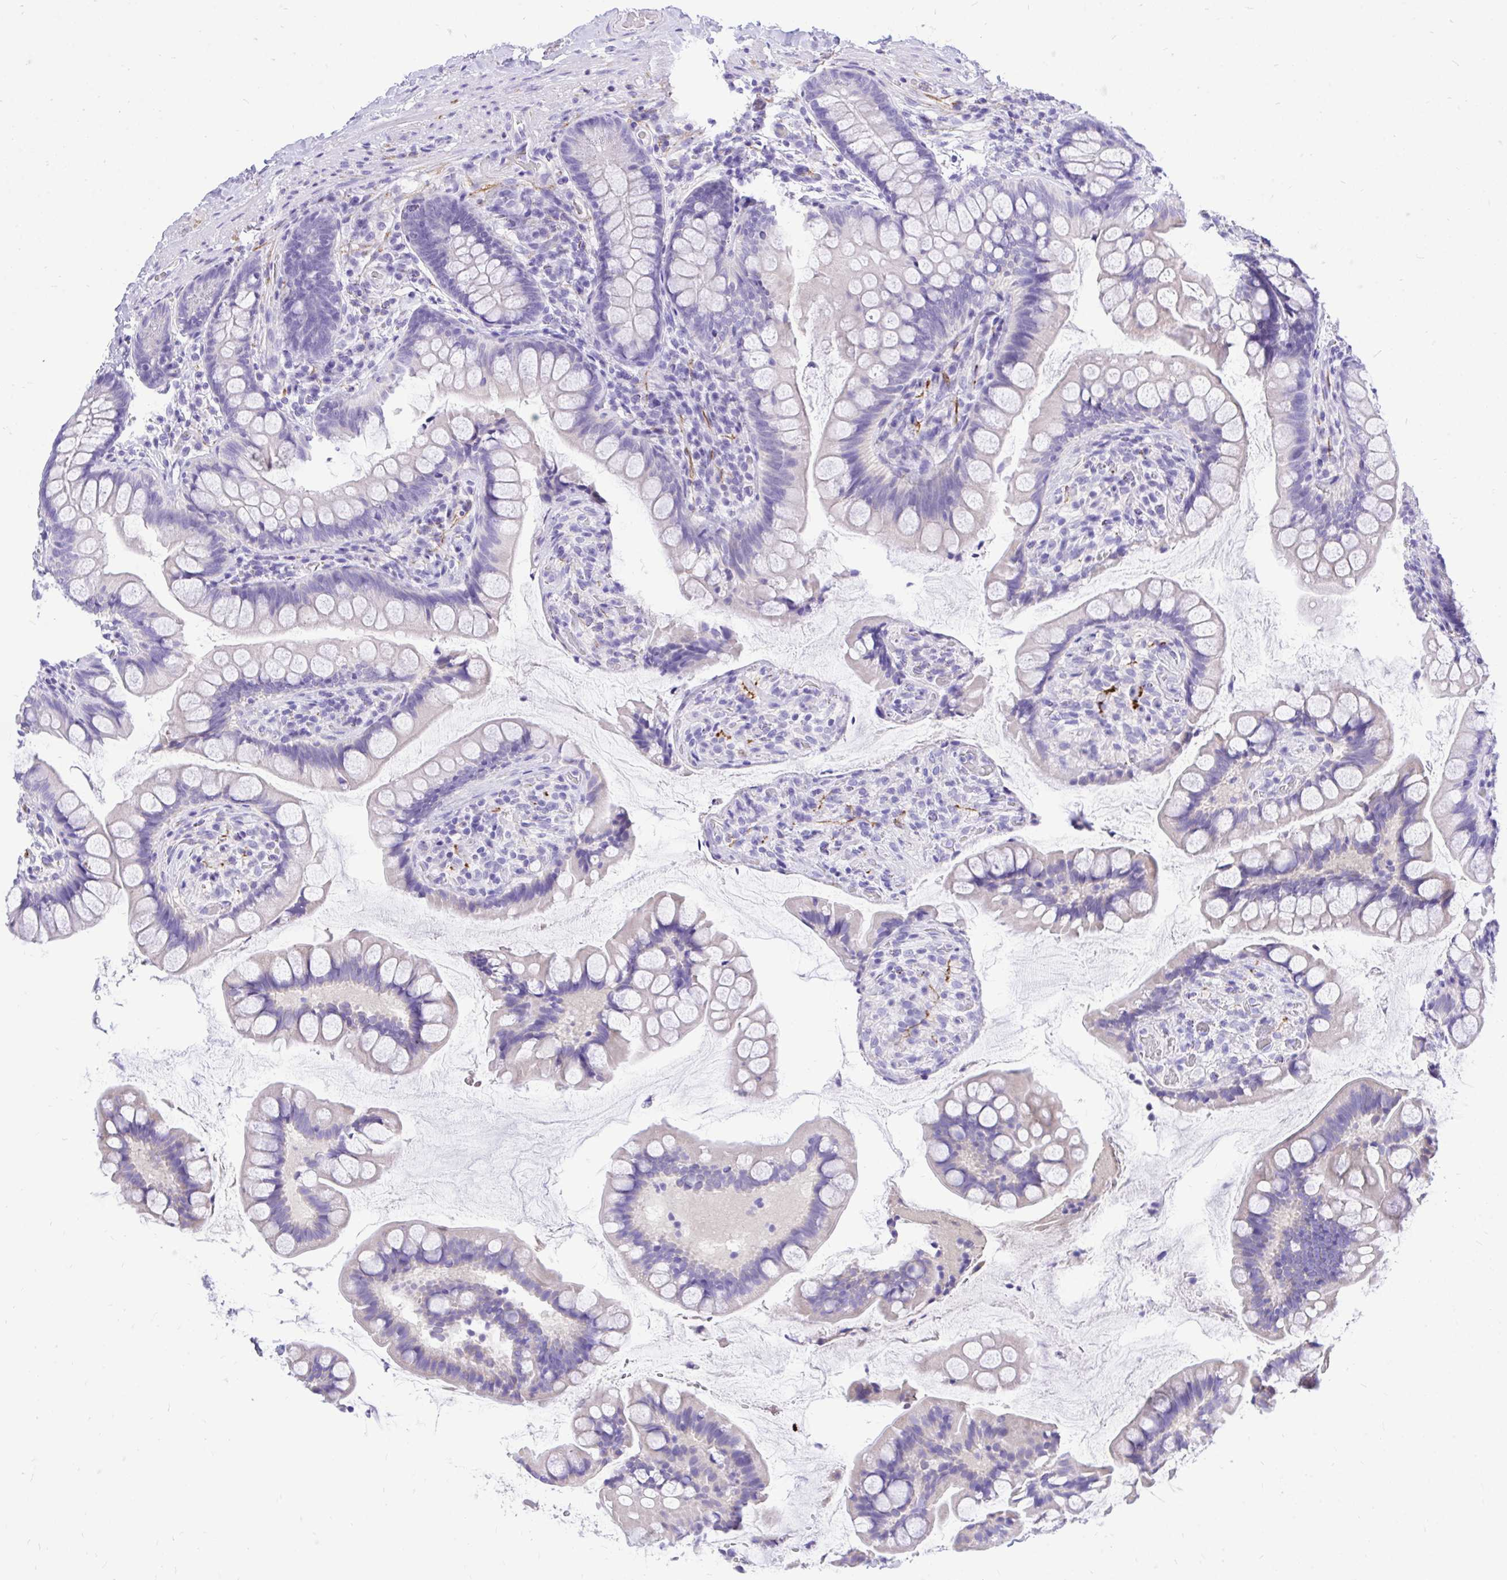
{"staining": {"intensity": "negative", "quantity": "none", "location": "none"}, "tissue": "small intestine", "cell_type": "Glandular cells", "image_type": "normal", "snomed": [{"axis": "morphology", "description": "Normal tissue, NOS"}, {"axis": "topography", "description": "Small intestine"}], "caption": "IHC of unremarkable small intestine demonstrates no staining in glandular cells.", "gene": "MON1A", "patient": {"sex": "male", "age": 70}}